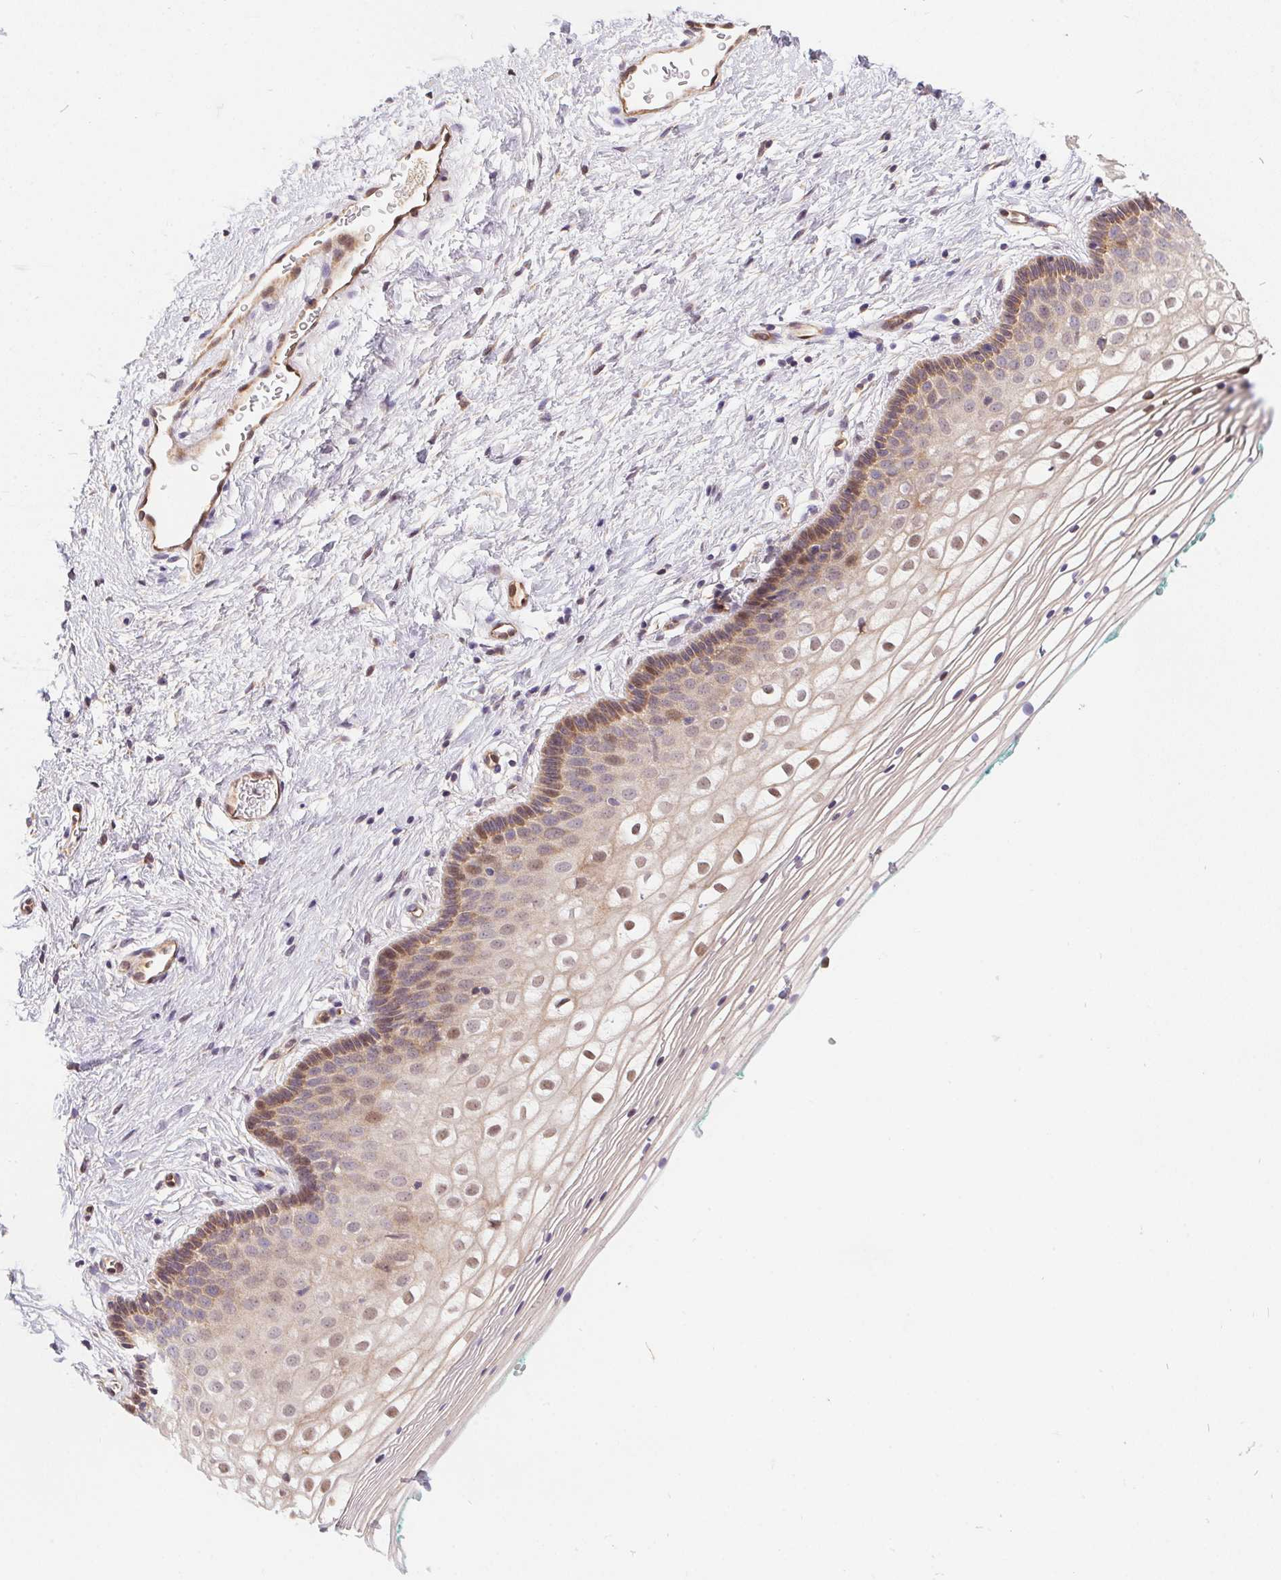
{"staining": {"intensity": "weak", "quantity": "25%-75%", "location": "cytoplasmic/membranous,nuclear"}, "tissue": "vagina", "cell_type": "Squamous epithelial cells", "image_type": "normal", "snomed": [{"axis": "morphology", "description": "Normal tissue, NOS"}, {"axis": "topography", "description": "Vagina"}], "caption": "The photomicrograph displays a brown stain indicating the presence of a protein in the cytoplasmic/membranous,nuclear of squamous epithelial cells in vagina.", "gene": "NUDT16", "patient": {"sex": "female", "age": 36}}